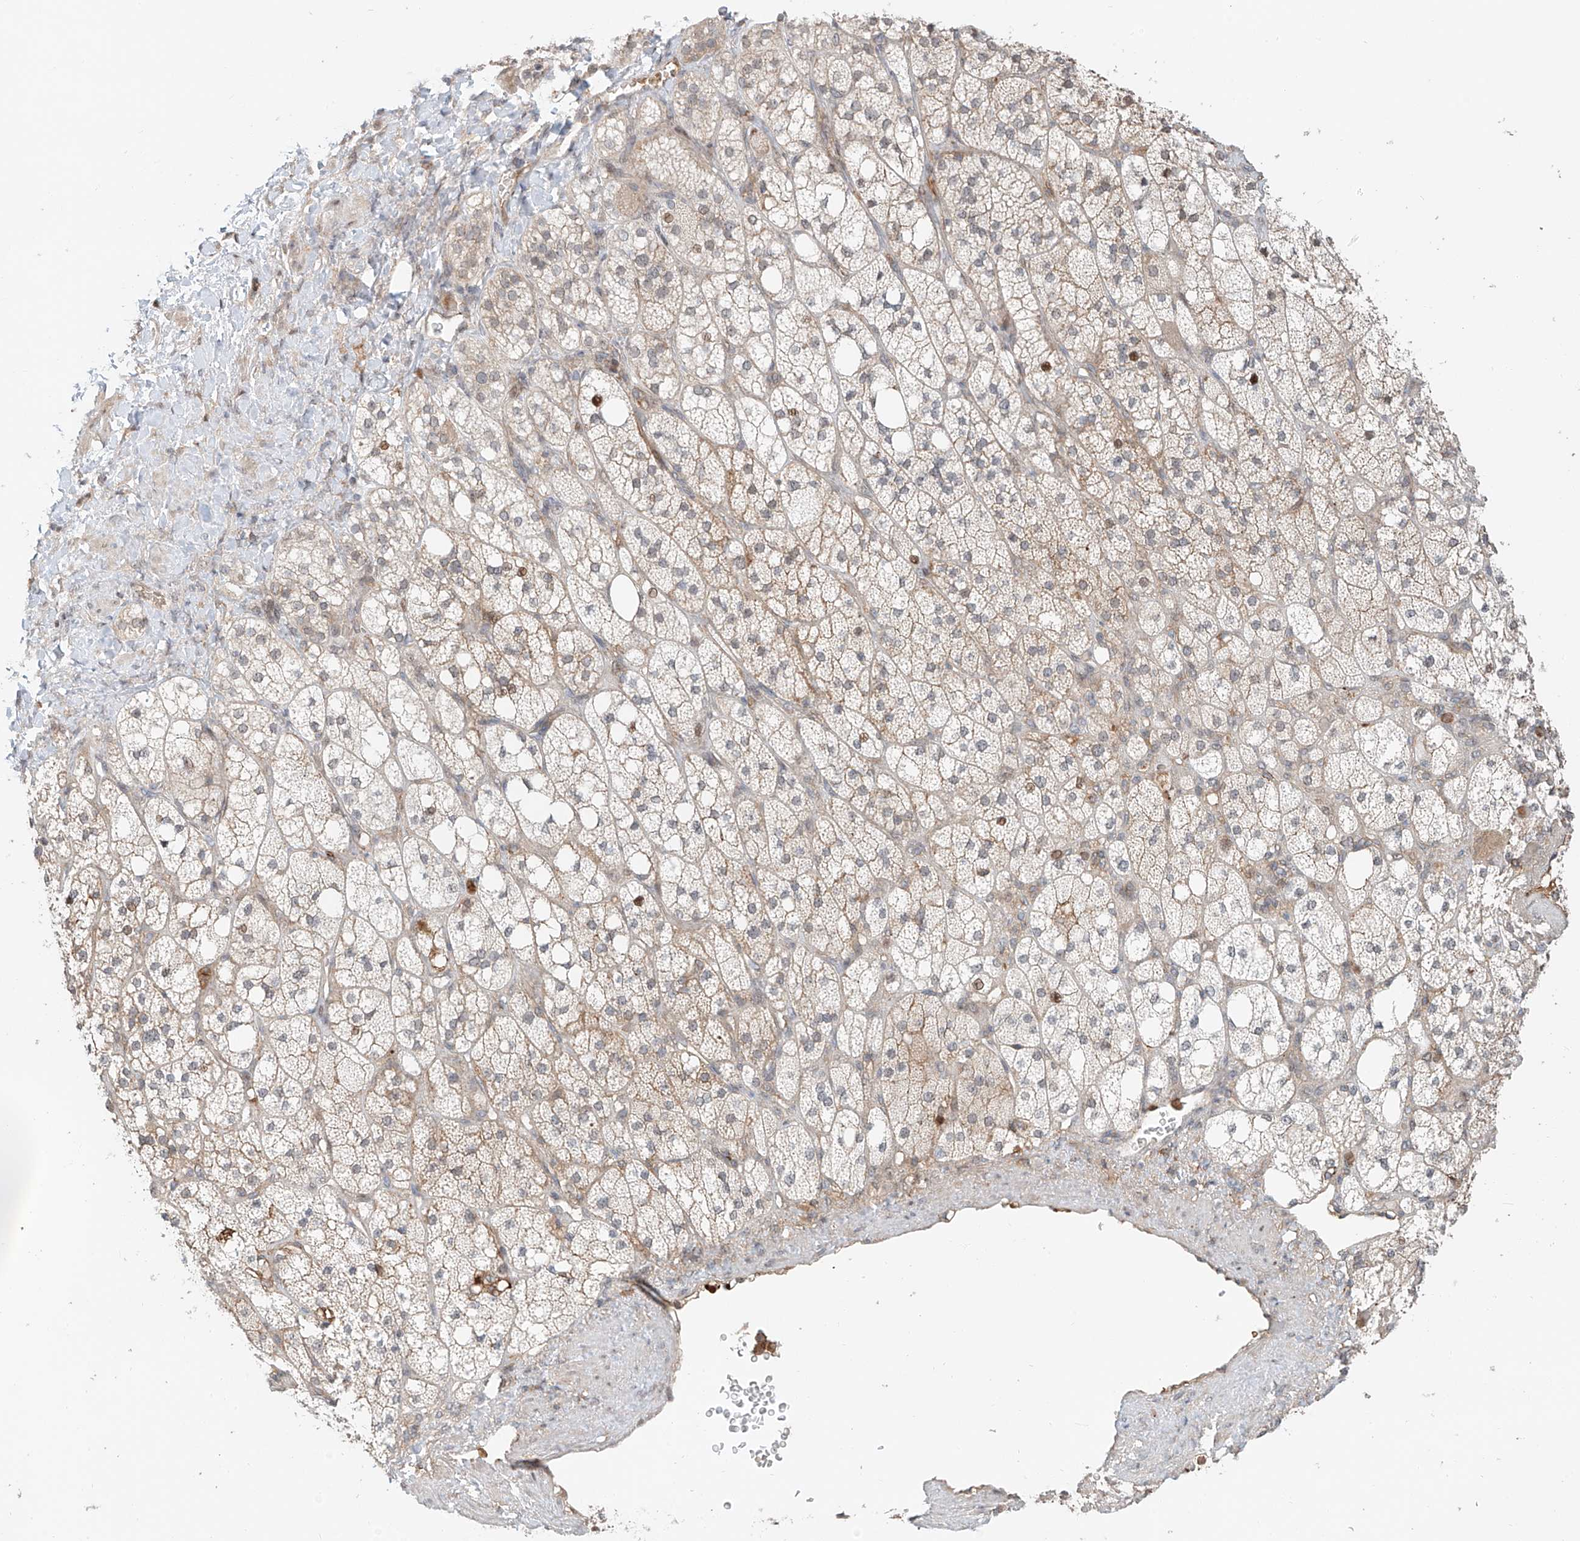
{"staining": {"intensity": "moderate", "quantity": "<25%", "location": "cytoplasmic/membranous,nuclear"}, "tissue": "adrenal gland", "cell_type": "Glandular cells", "image_type": "normal", "snomed": [{"axis": "morphology", "description": "Normal tissue, NOS"}, {"axis": "topography", "description": "Adrenal gland"}], "caption": "Protein analysis of unremarkable adrenal gland displays moderate cytoplasmic/membranous,nuclear staining in about <25% of glandular cells.", "gene": "CEP162", "patient": {"sex": "male", "age": 61}}